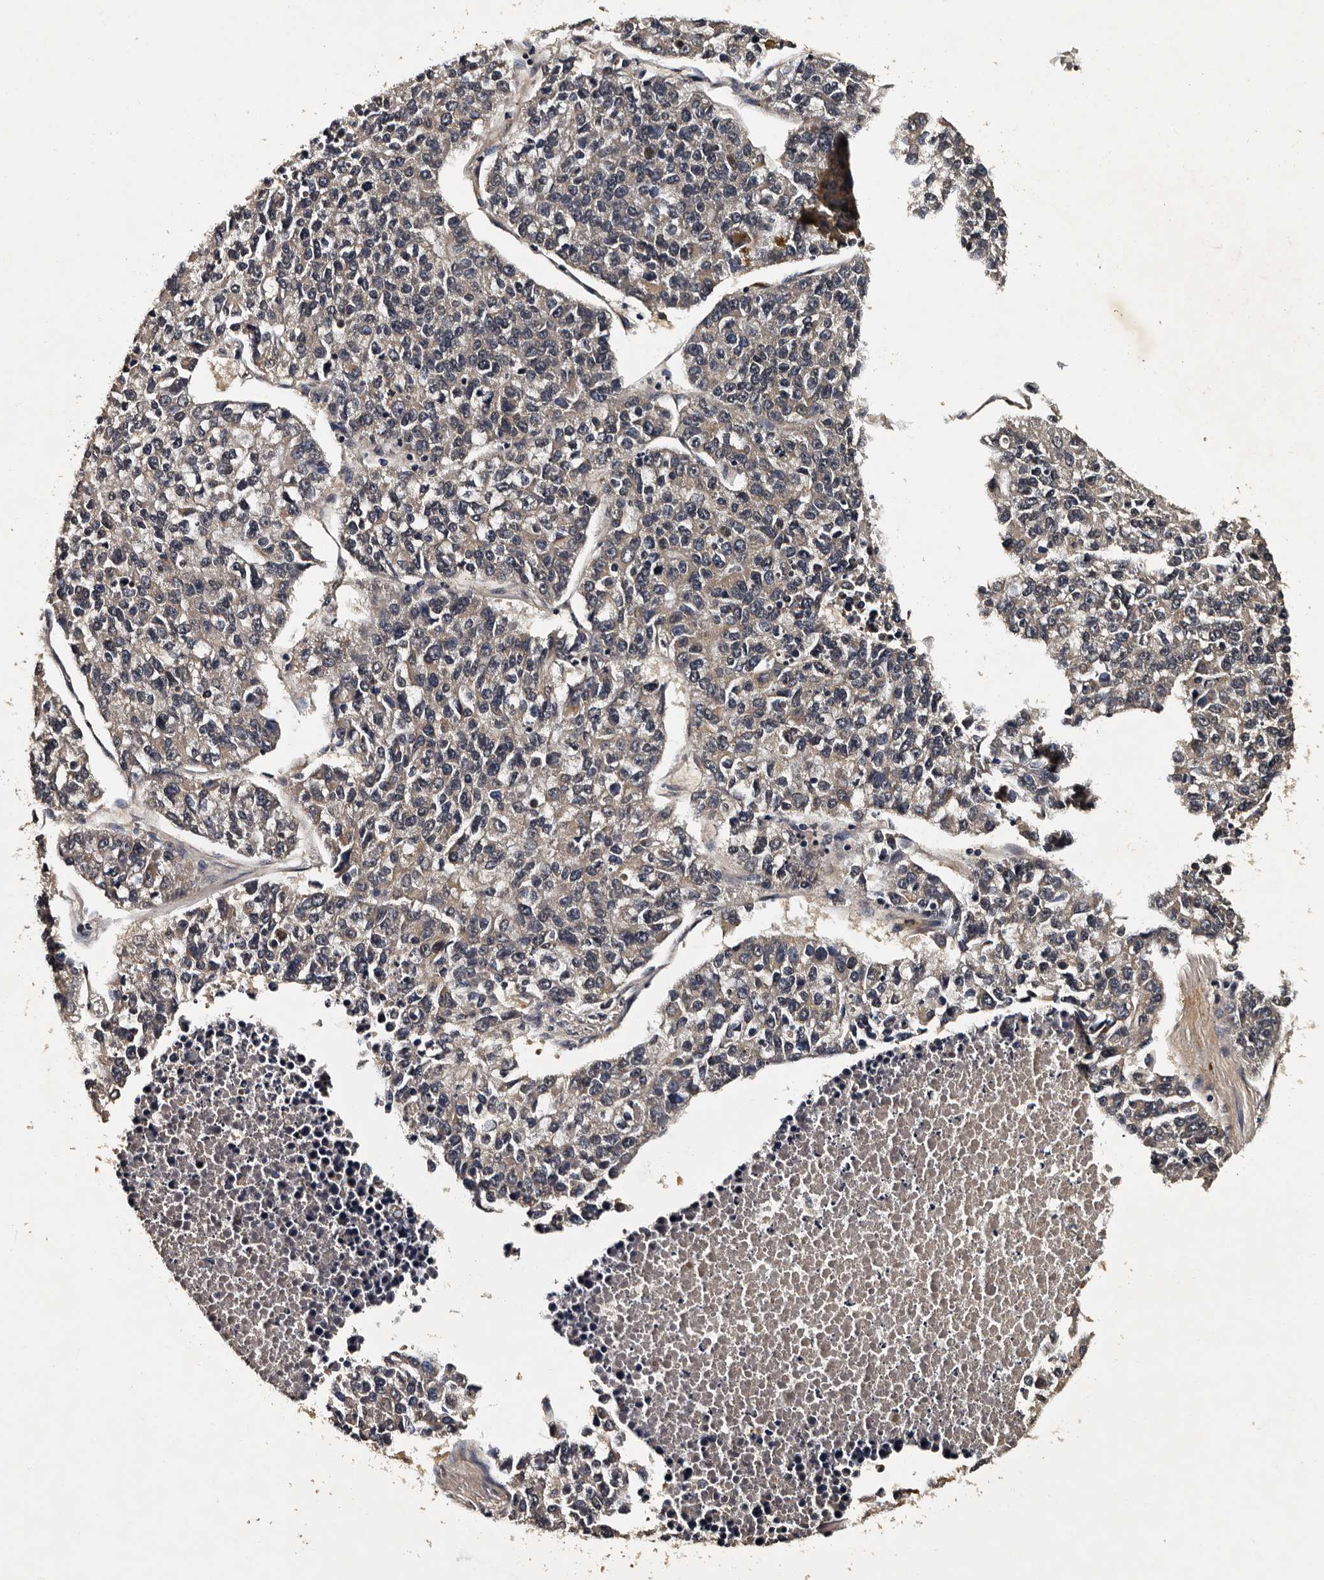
{"staining": {"intensity": "weak", "quantity": "<25%", "location": "cytoplasmic/membranous"}, "tissue": "lung cancer", "cell_type": "Tumor cells", "image_type": "cancer", "snomed": [{"axis": "morphology", "description": "Adenocarcinoma, NOS"}, {"axis": "topography", "description": "Lung"}], "caption": "DAB immunohistochemical staining of lung cancer reveals no significant expression in tumor cells.", "gene": "CPNE3", "patient": {"sex": "male", "age": 49}}